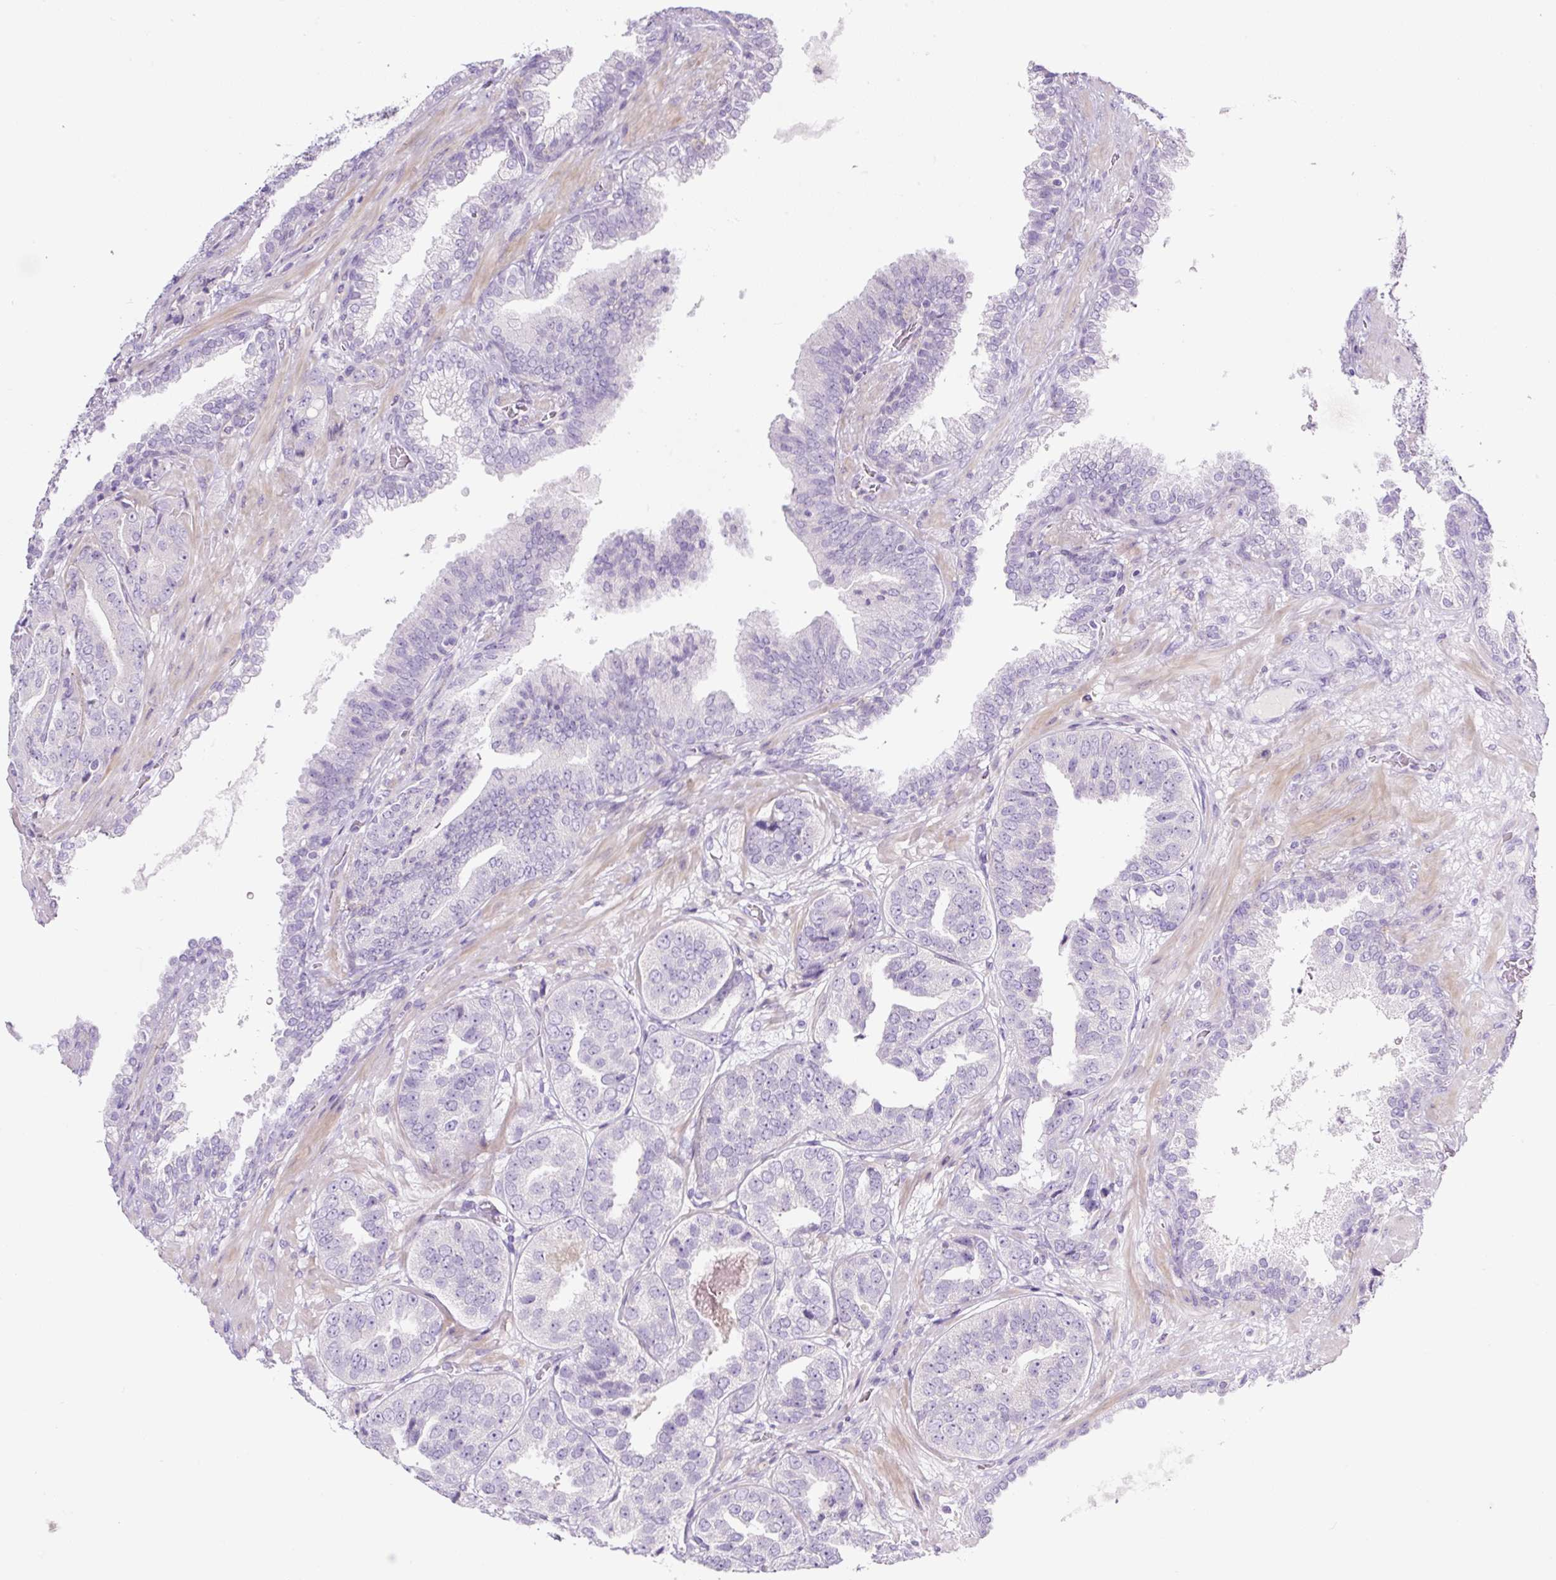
{"staining": {"intensity": "negative", "quantity": "none", "location": "none"}, "tissue": "prostate cancer", "cell_type": "Tumor cells", "image_type": "cancer", "snomed": [{"axis": "morphology", "description": "Adenocarcinoma, High grade"}, {"axis": "topography", "description": "Prostate"}], "caption": "The image displays no staining of tumor cells in high-grade adenocarcinoma (prostate).", "gene": "RNF212B", "patient": {"sex": "male", "age": 63}}